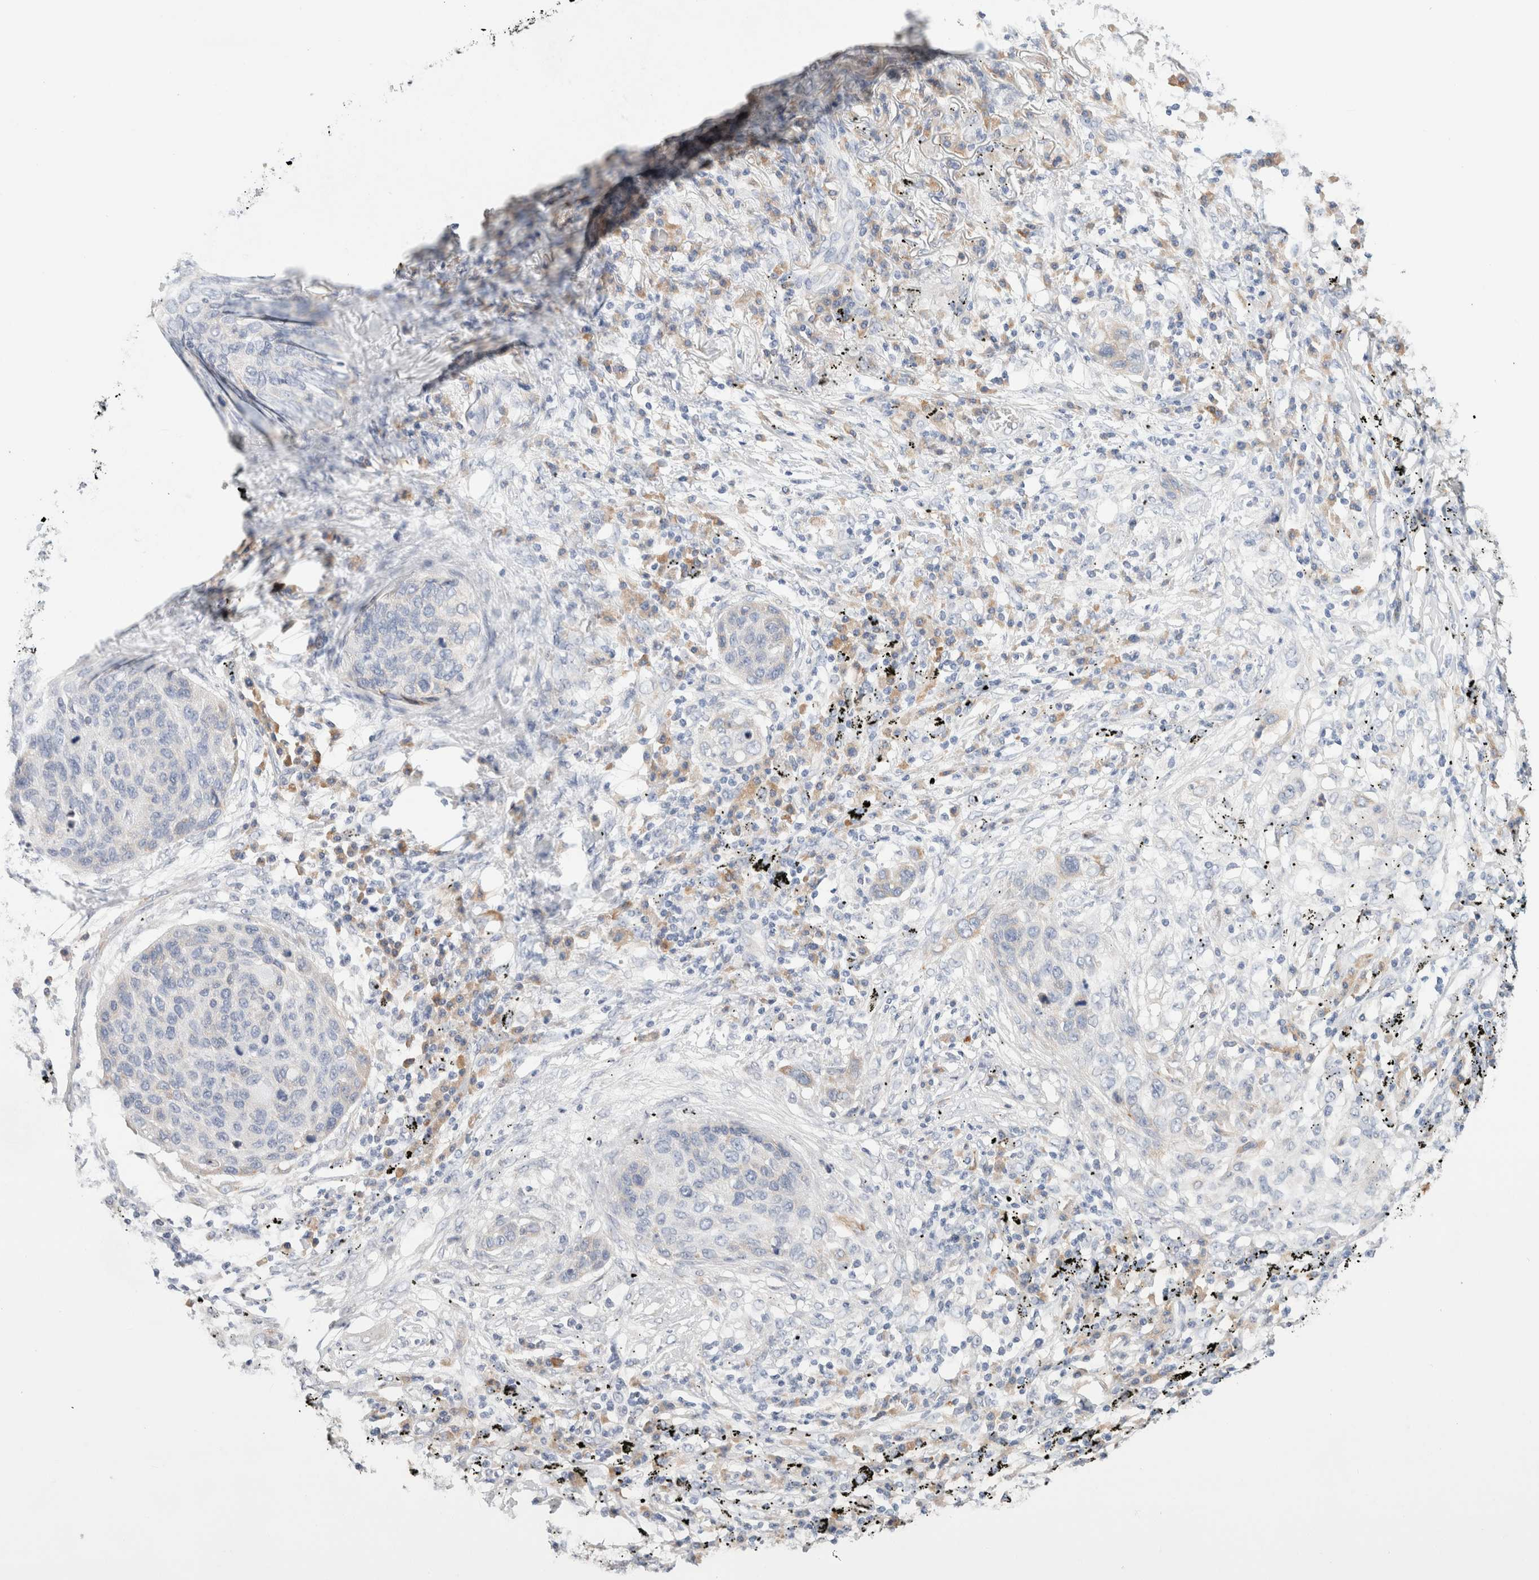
{"staining": {"intensity": "negative", "quantity": "none", "location": "none"}, "tissue": "lung cancer", "cell_type": "Tumor cells", "image_type": "cancer", "snomed": [{"axis": "morphology", "description": "Squamous cell carcinoma, NOS"}, {"axis": "topography", "description": "Lung"}], "caption": "An IHC photomicrograph of squamous cell carcinoma (lung) is shown. There is no staining in tumor cells of squamous cell carcinoma (lung).", "gene": "CSK", "patient": {"sex": "female", "age": 63}}